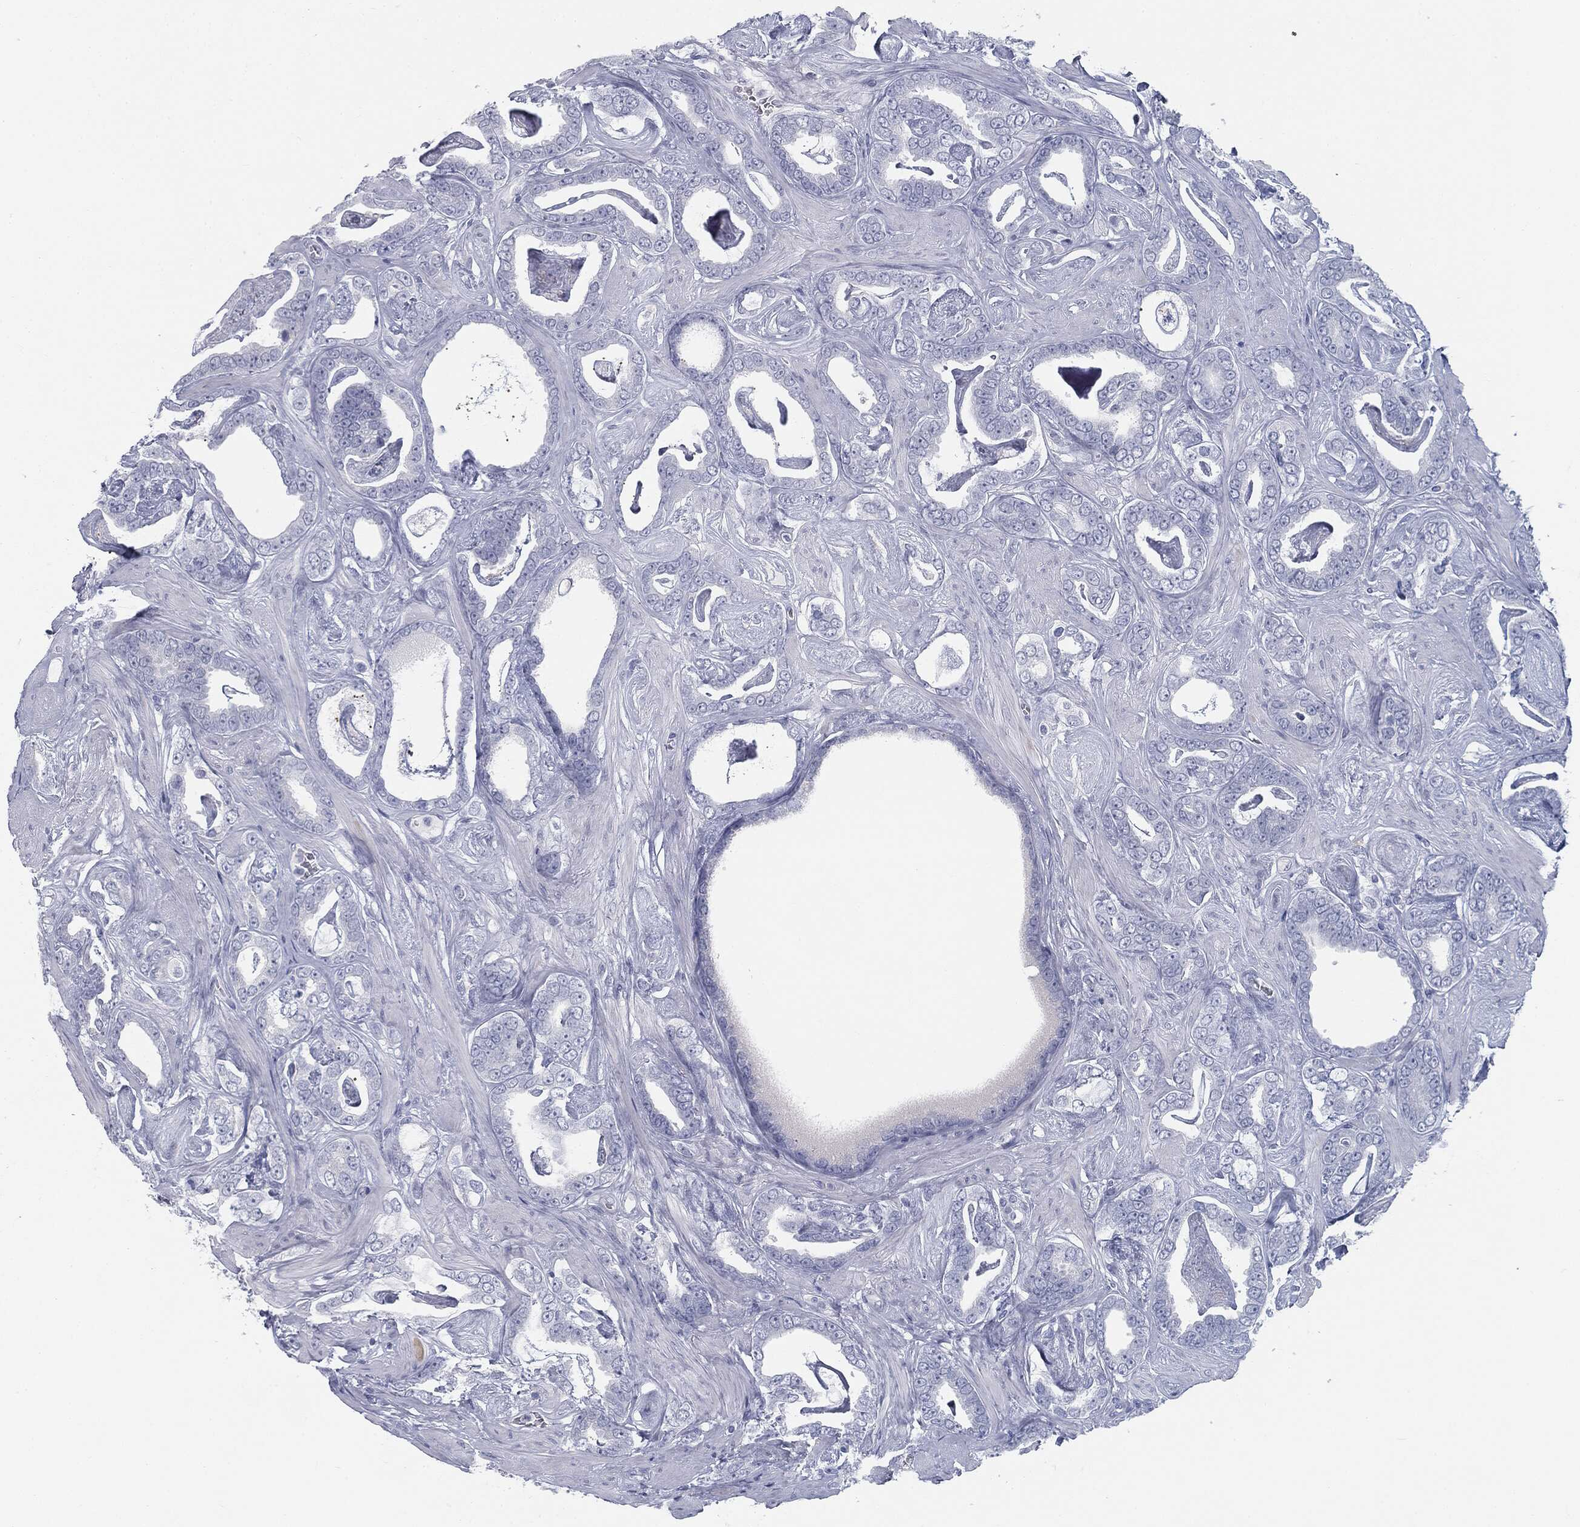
{"staining": {"intensity": "negative", "quantity": "none", "location": "none"}, "tissue": "prostate cancer", "cell_type": "Tumor cells", "image_type": "cancer", "snomed": [{"axis": "morphology", "description": "Adenocarcinoma, High grade"}, {"axis": "topography", "description": "Prostate"}], "caption": "The image demonstrates no staining of tumor cells in prostate cancer.", "gene": "TPO", "patient": {"sex": "male", "age": 63}}